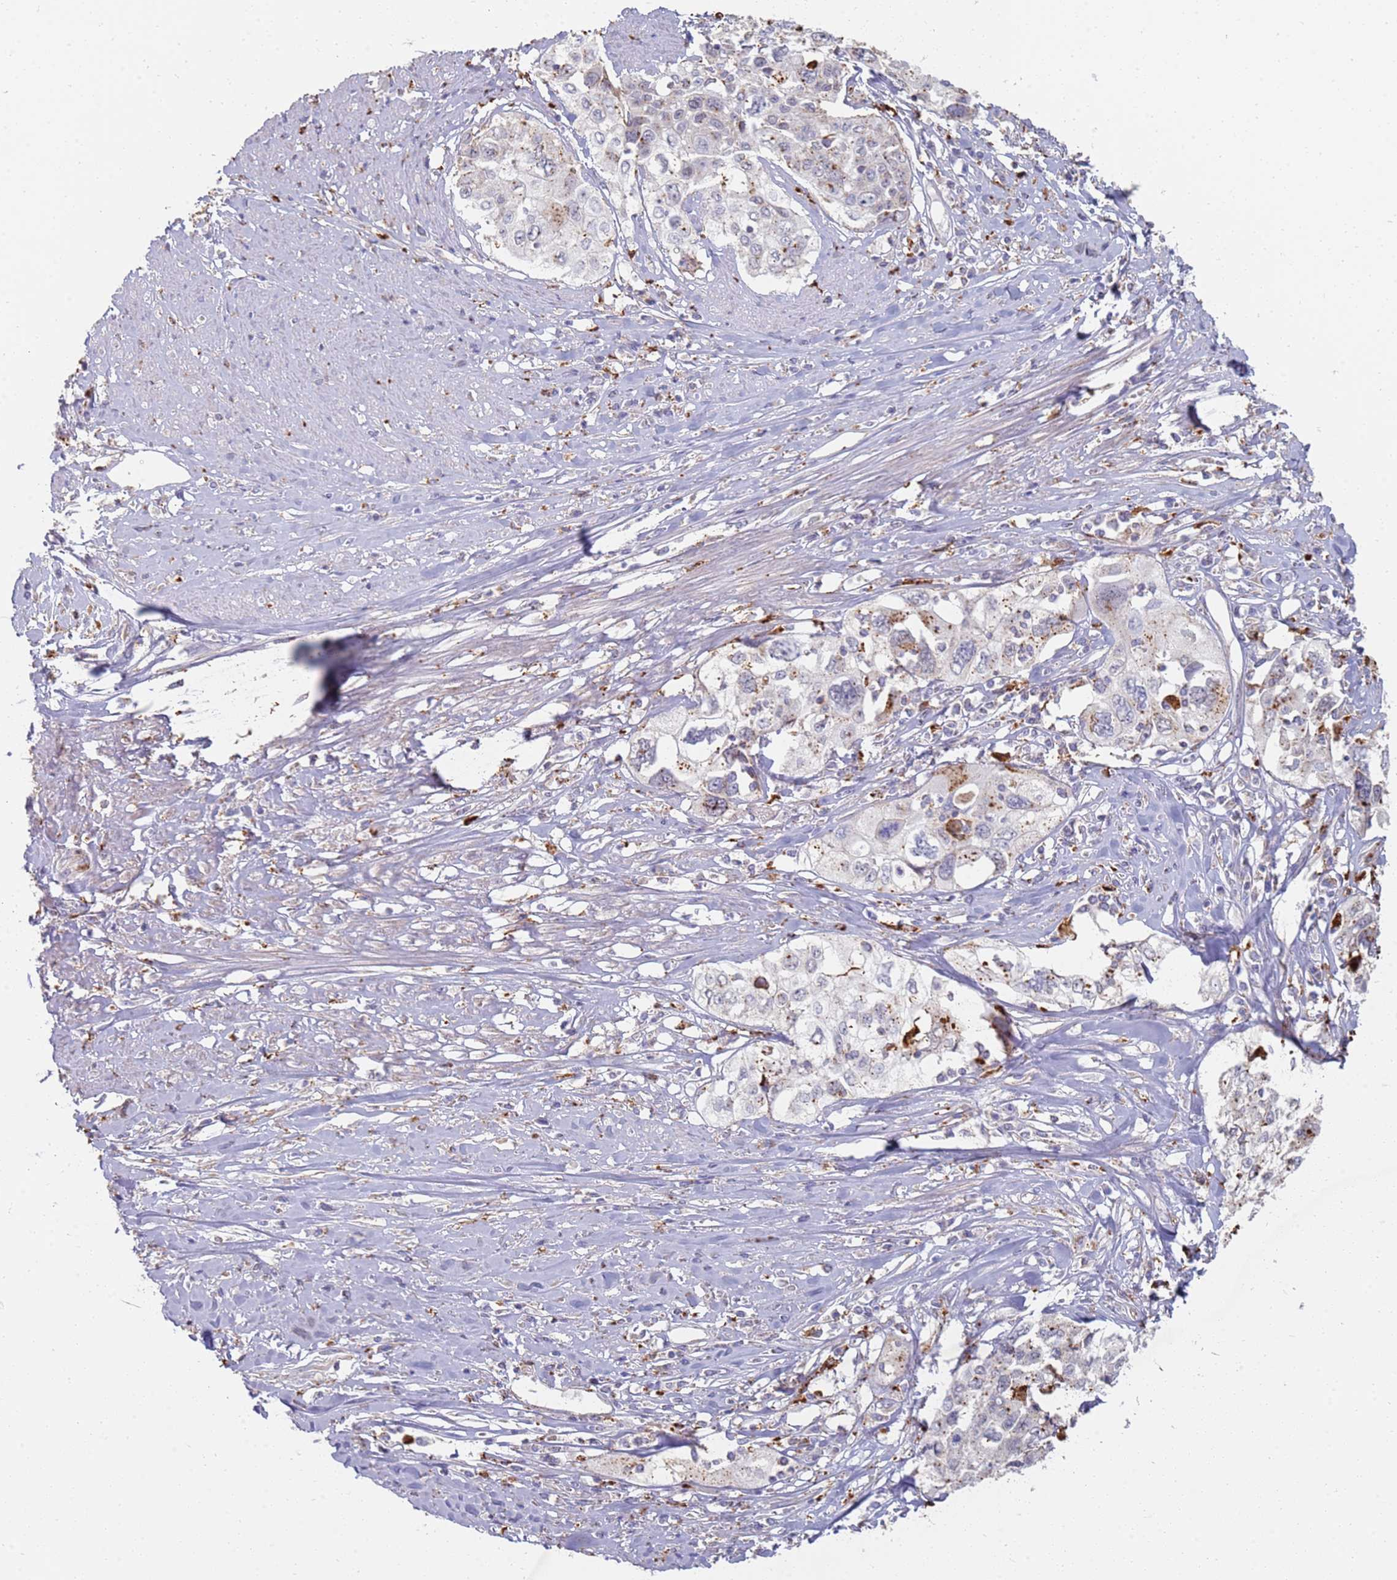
{"staining": {"intensity": "weak", "quantity": "<25%", "location": "cytoplasmic/membranous"}, "tissue": "cervical cancer", "cell_type": "Tumor cells", "image_type": "cancer", "snomed": [{"axis": "morphology", "description": "Squamous cell carcinoma, NOS"}, {"axis": "topography", "description": "Cervix"}], "caption": "Cervical squamous cell carcinoma stained for a protein using IHC exhibits no staining tumor cells.", "gene": "TMEM229B", "patient": {"sex": "female", "age": 31}}